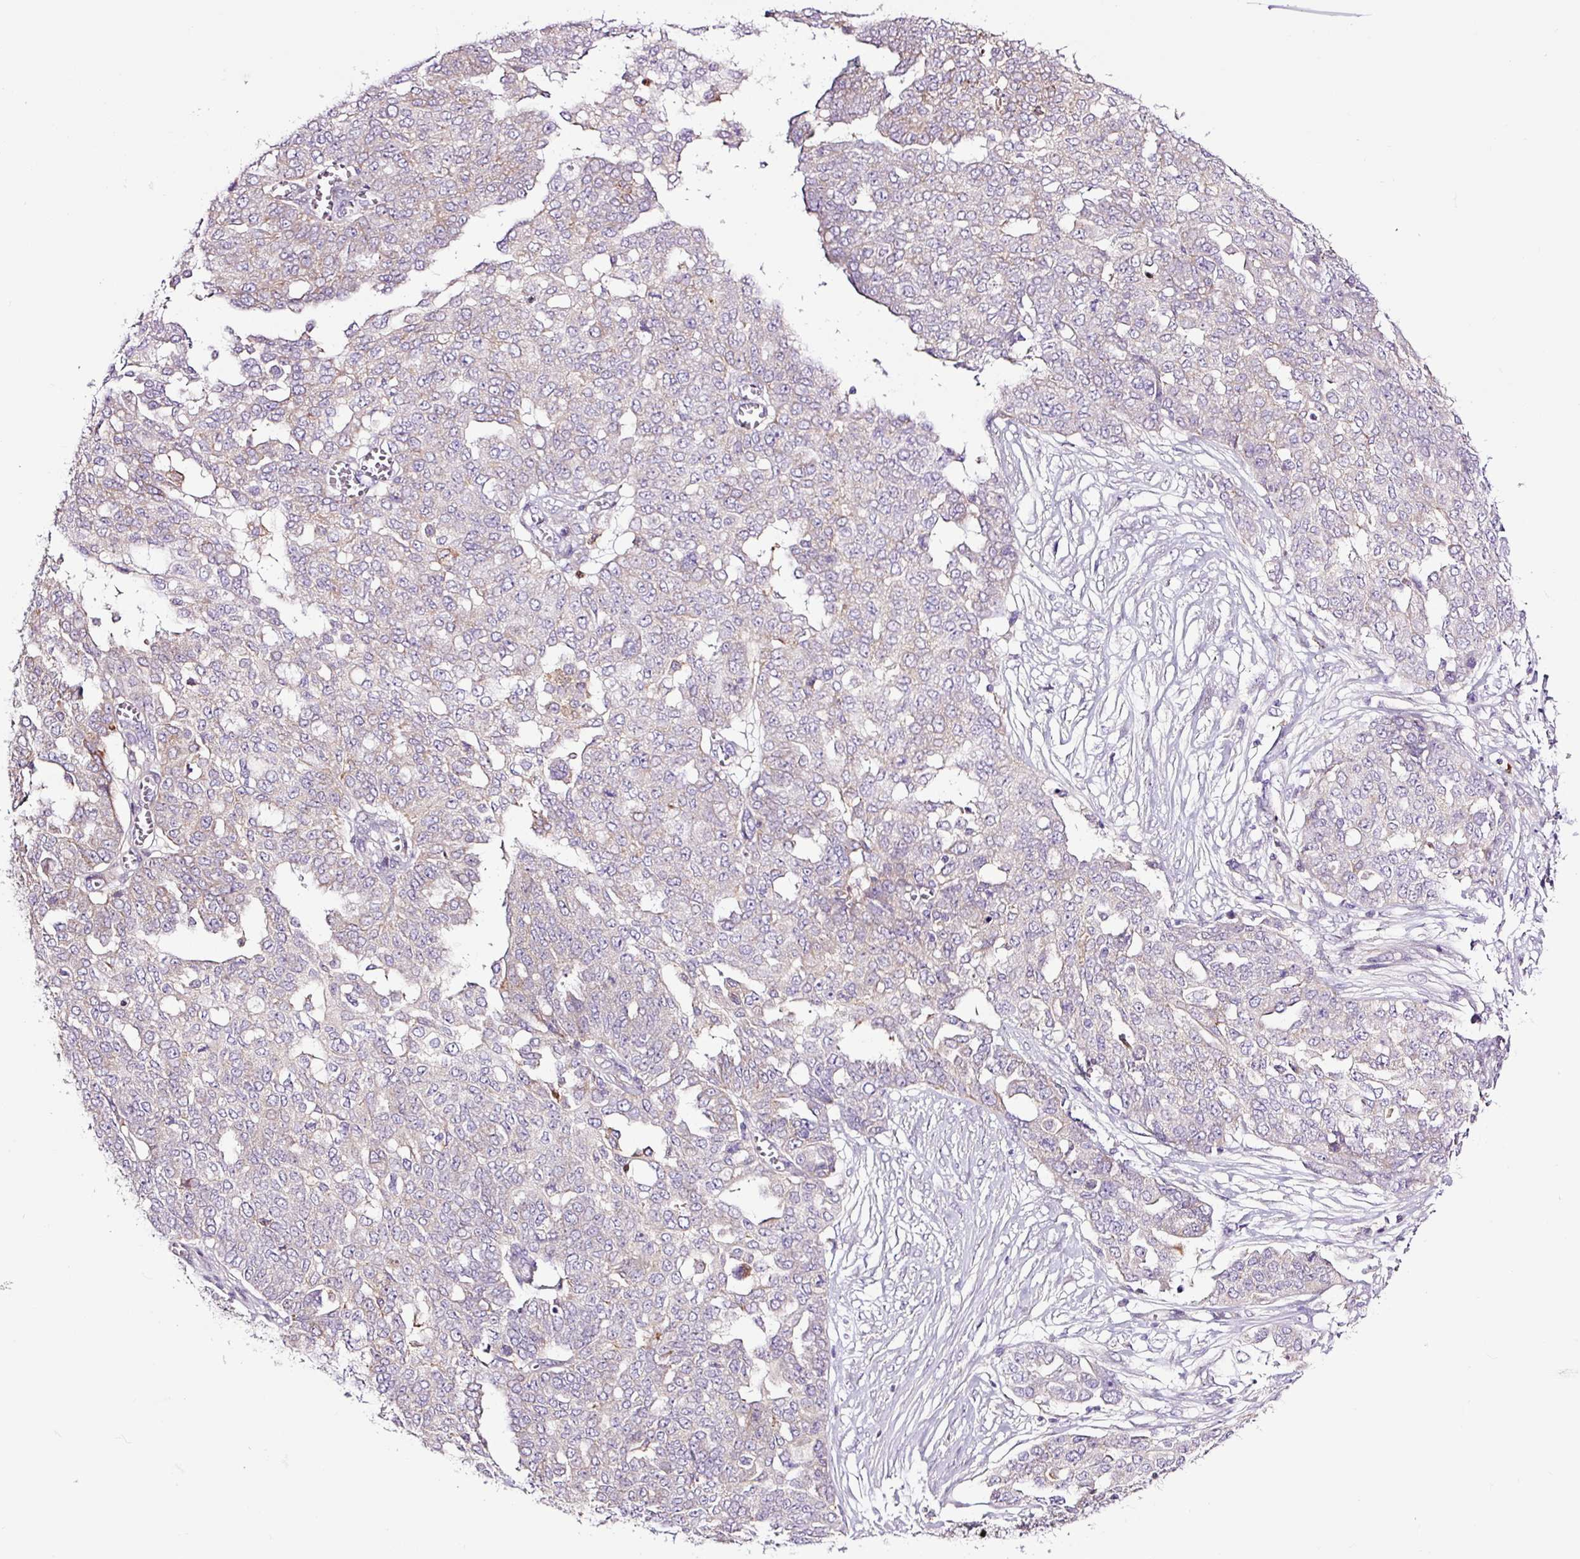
{"staining": {"intensity": "negative", "quantity": "none", "location": "none"}, "tissue": "ovarian cancer", "cell_type": "Tumor cells", "image_type": "cancer", "snomed": [{"axis": "morphology", "description": "Cystadenocarcinoma, serous, NOS"}, {"axis": "topography", "description": "Soft tissue"}, {"axis": "topography", "description": "Ovary"}], "caption": "Serous cystadenocarcinoma (ovarian) was stained to show a protein in brown. There is no significant staining in tumor cells.", "gene": "SH2D6", "patient": {"sex": "female", "age": 57}}